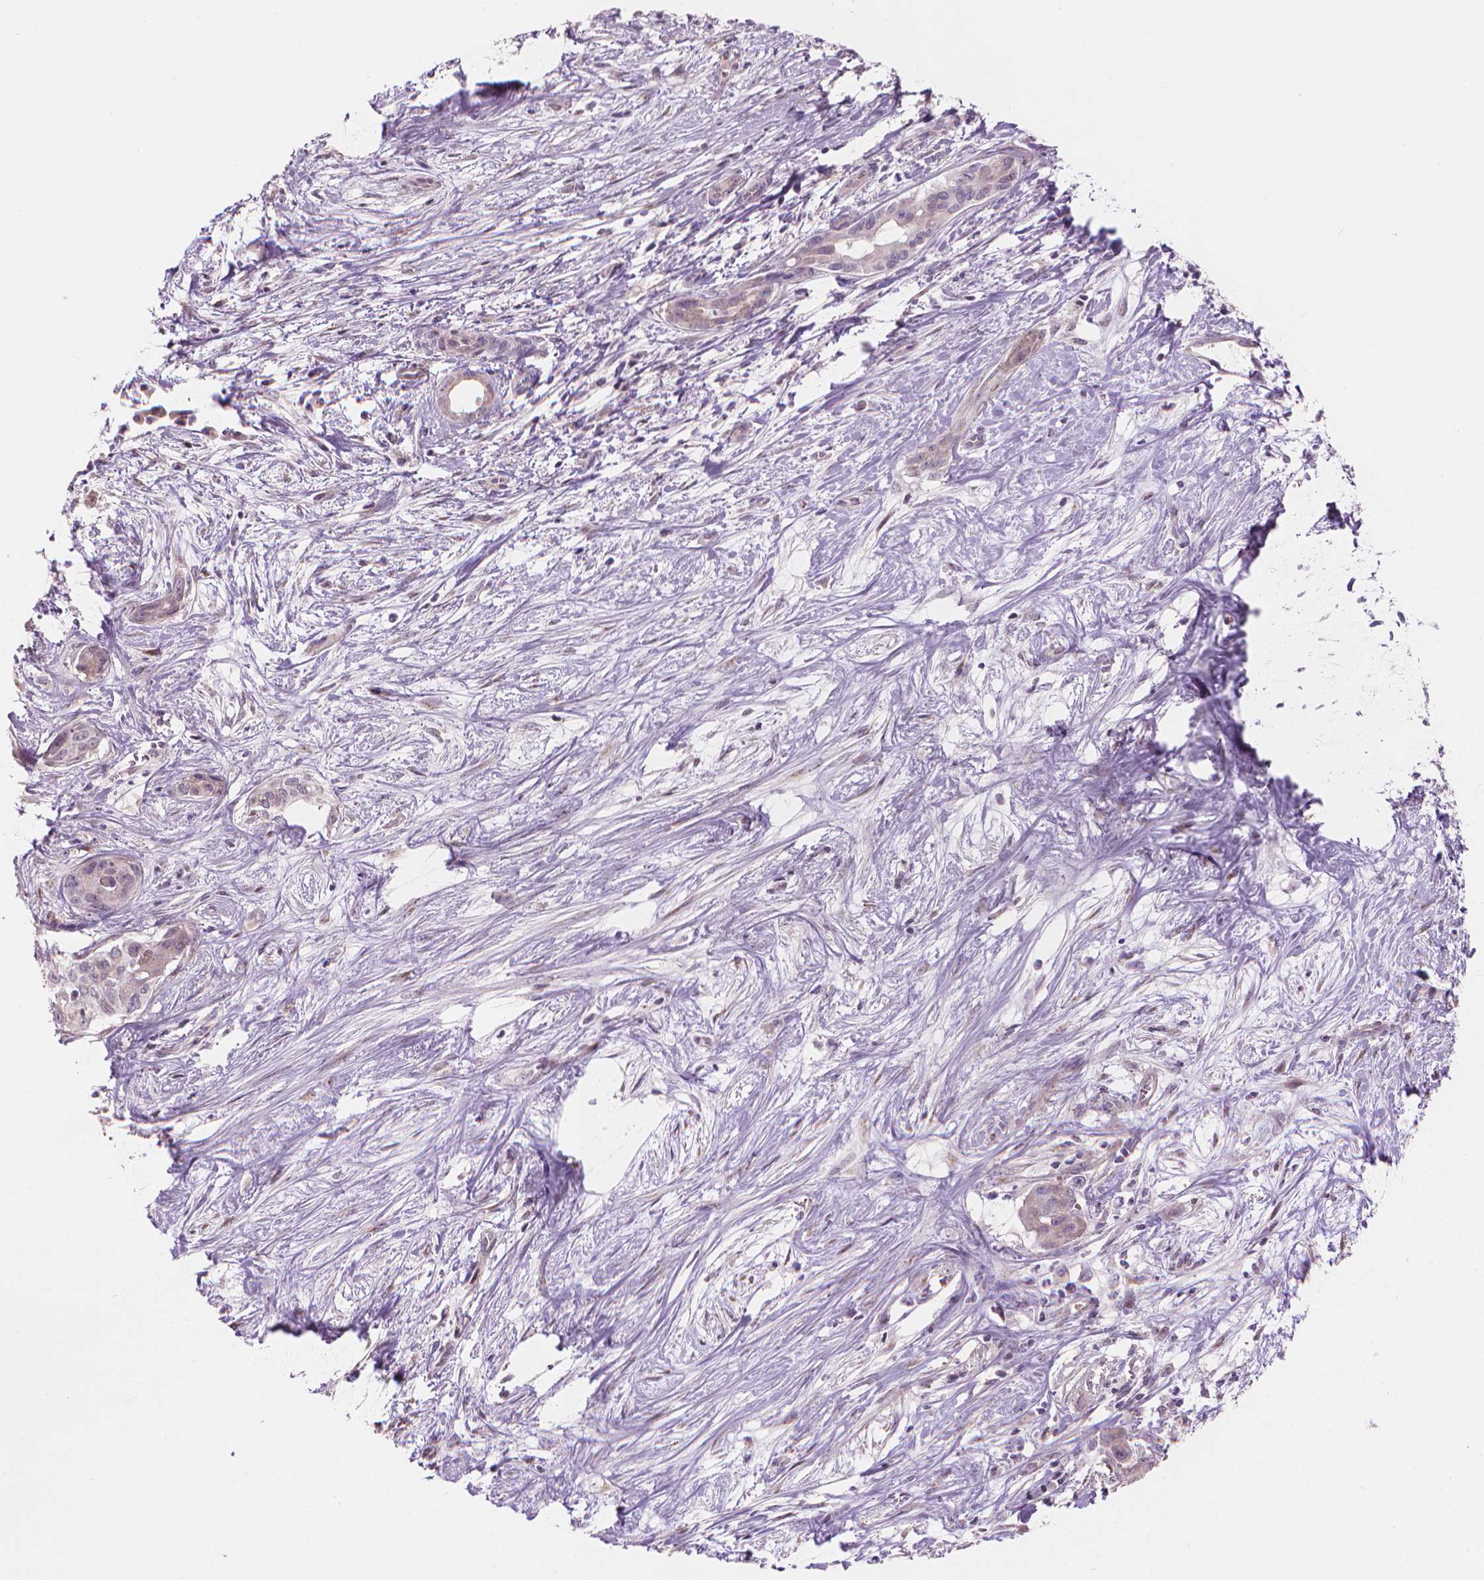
{"staining": {"intensity": "negative", "quantity": "none", "location": "none"}, "tissue": "liver cancer", "cell_type": "Tumor cells", "image_type": "cancer", "snomed": [{"axis": "morphology", "description": "Cholangiocarcinoma"}, {"axis": "topography", "description": "Liver"}], "caption": "Immunohistochemistry of liver cholangiocarcinoma demonstrates no staining in tumor cells.", "gene": "IFFO1", "patient": {"sex": "female", "age": 65}}